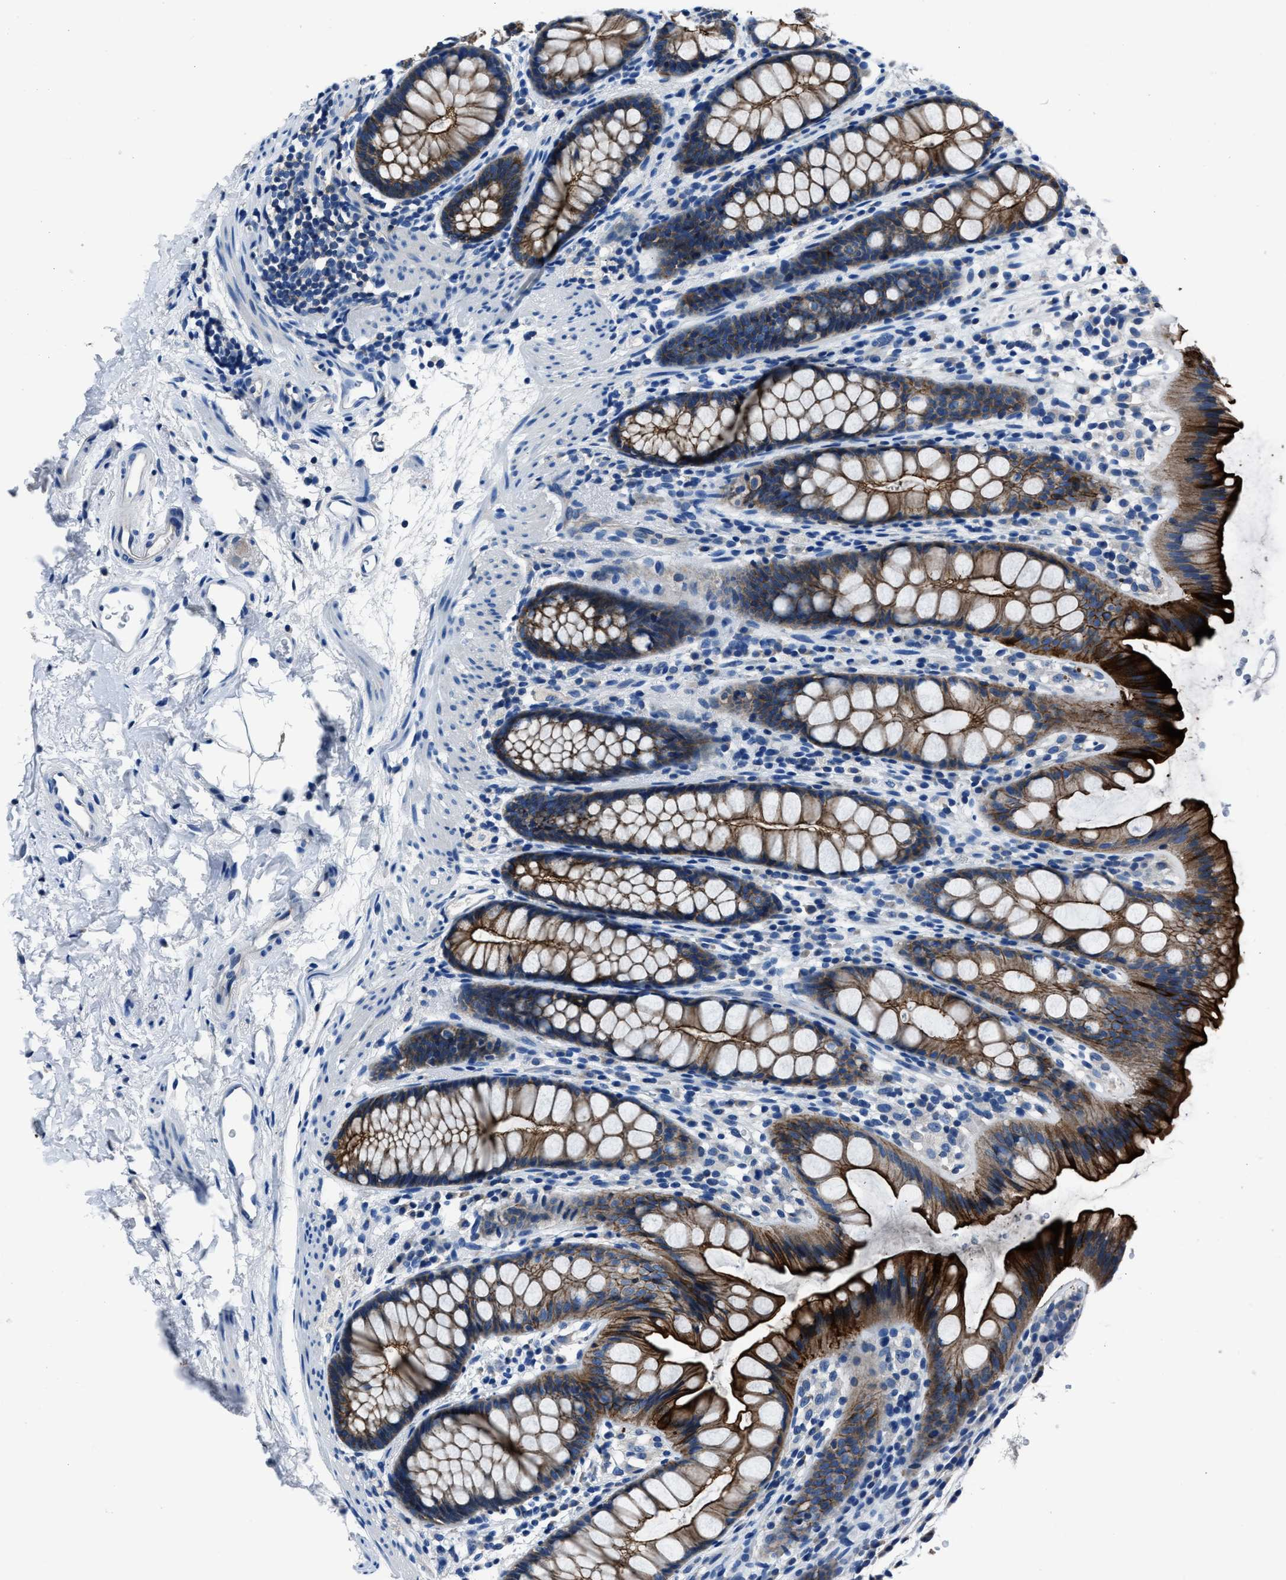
{"staining": {"intensity": "strong", "quantity": ">75%", "location": "cytoplasmic/membranous"}, "tissue": "rectum", "cell_type": "Glandular cells", "image_type": "normal", "snomed": [{"axis": "morphology", "description": "Normal tissue, NOS"}, {"axis": "topography", "description": "Rectum"}], "caption": "Rectum stained with DAB IHC demonstrates high levels of strong cytoplasmic/membranous staining in approximately >75% of glandular cells.", "gene": "LMO7", "patient": {"sex": "female", "age": 65}}